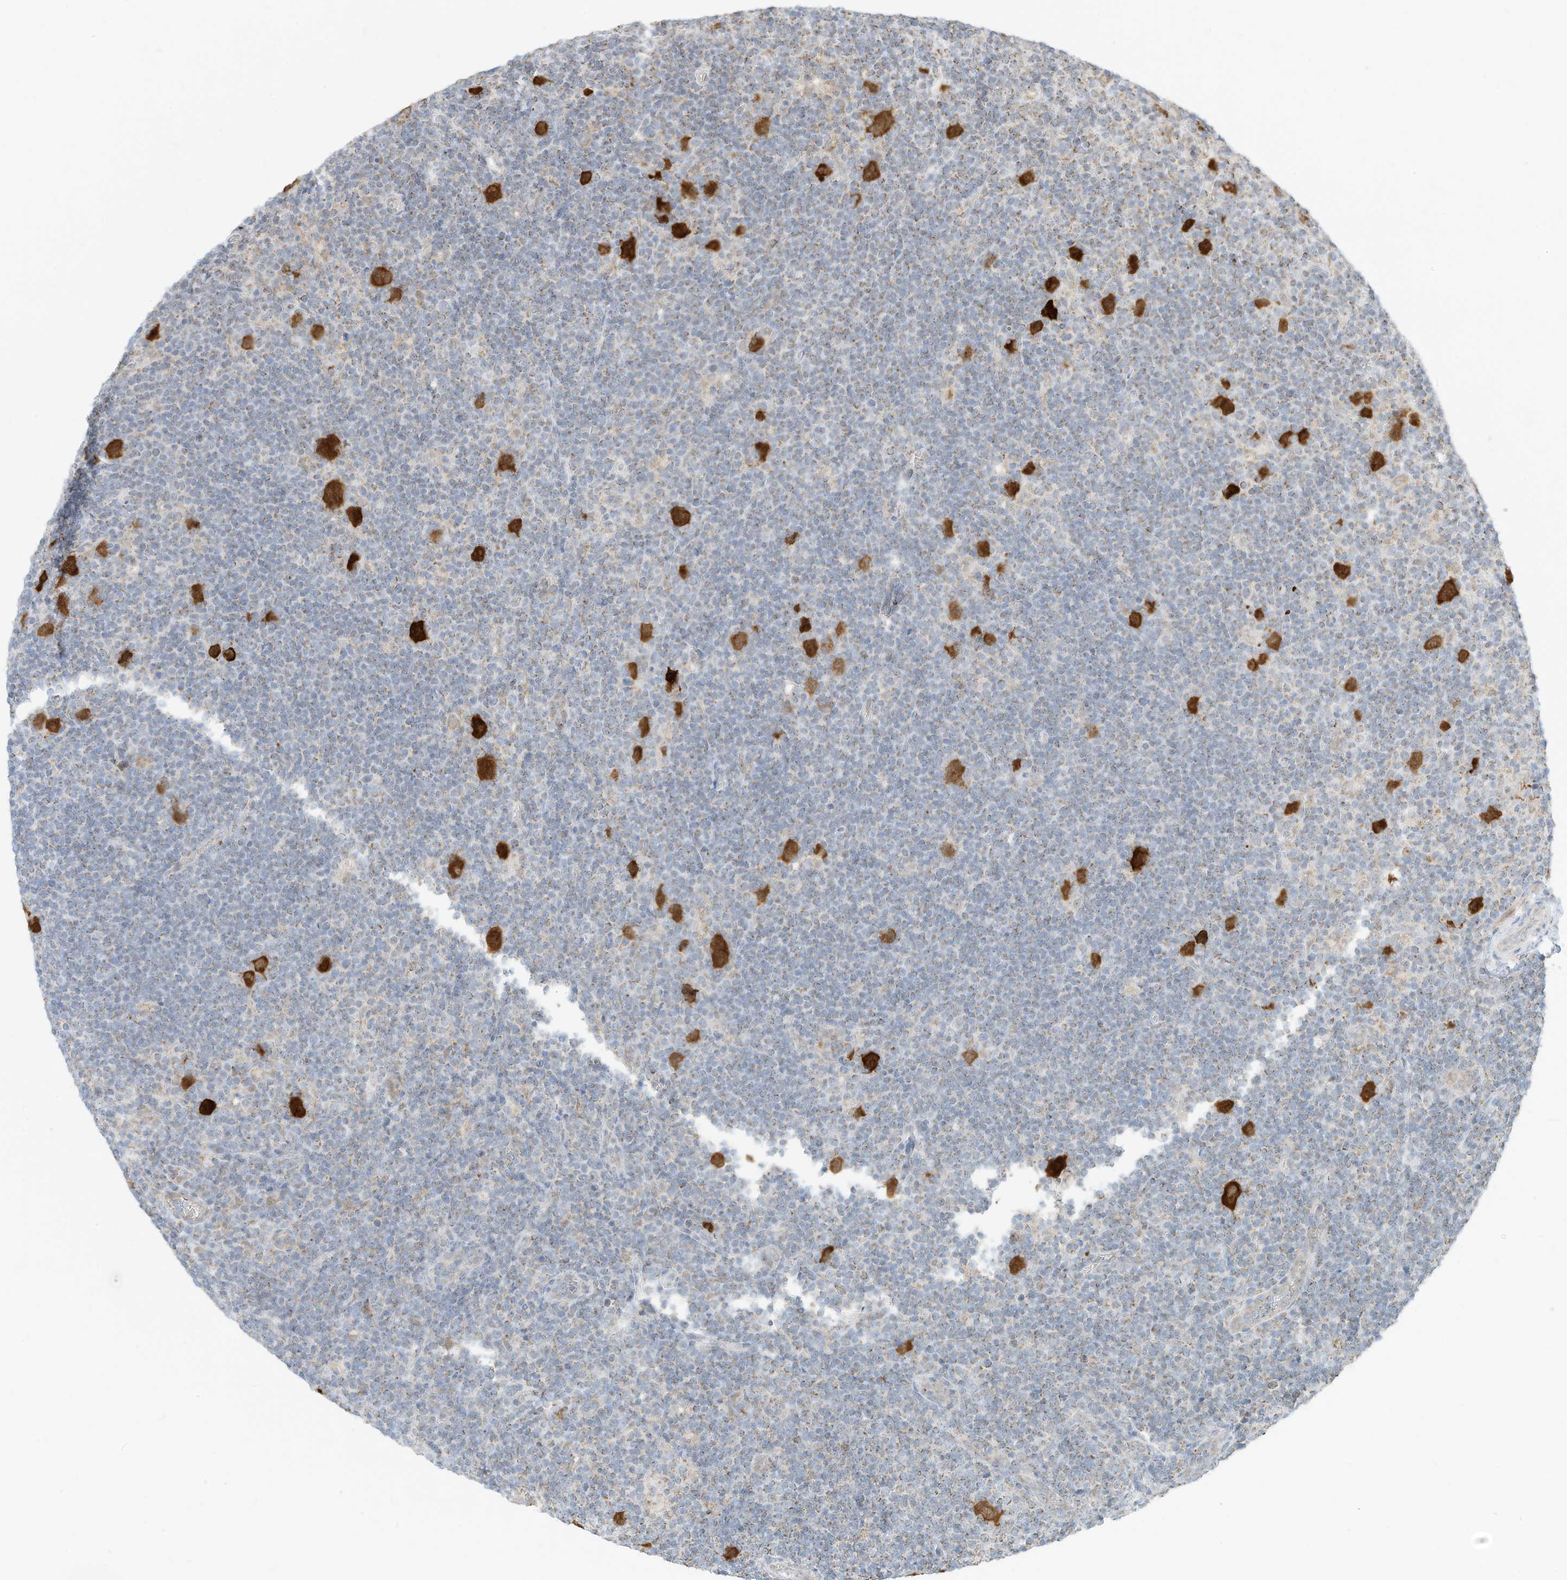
{"staining": {"intensity": "strong", "quantity": ">75%", "location": "cytoplasmic/membranous"}, "tissue": "lymphoma", "cell_type": "Tumor cells", "image_type": "cancer", "snomed": [{"axis": "morphology", "description": "Hodgkin's disease, NOS"}, {"axis": "topography", "description": "Lymph node"}], "caption": "A photomicrograph of lymphoma stained for a protein displays strong cytoplasmic/membranous brown staining in tumor cells. (DAB (3,3'-diaminobenzidine) IHC, brown staining for protein, blue staining for nuclei).", "gene": "MTUS2", "patient": {"sex": "female", "age": 57}}